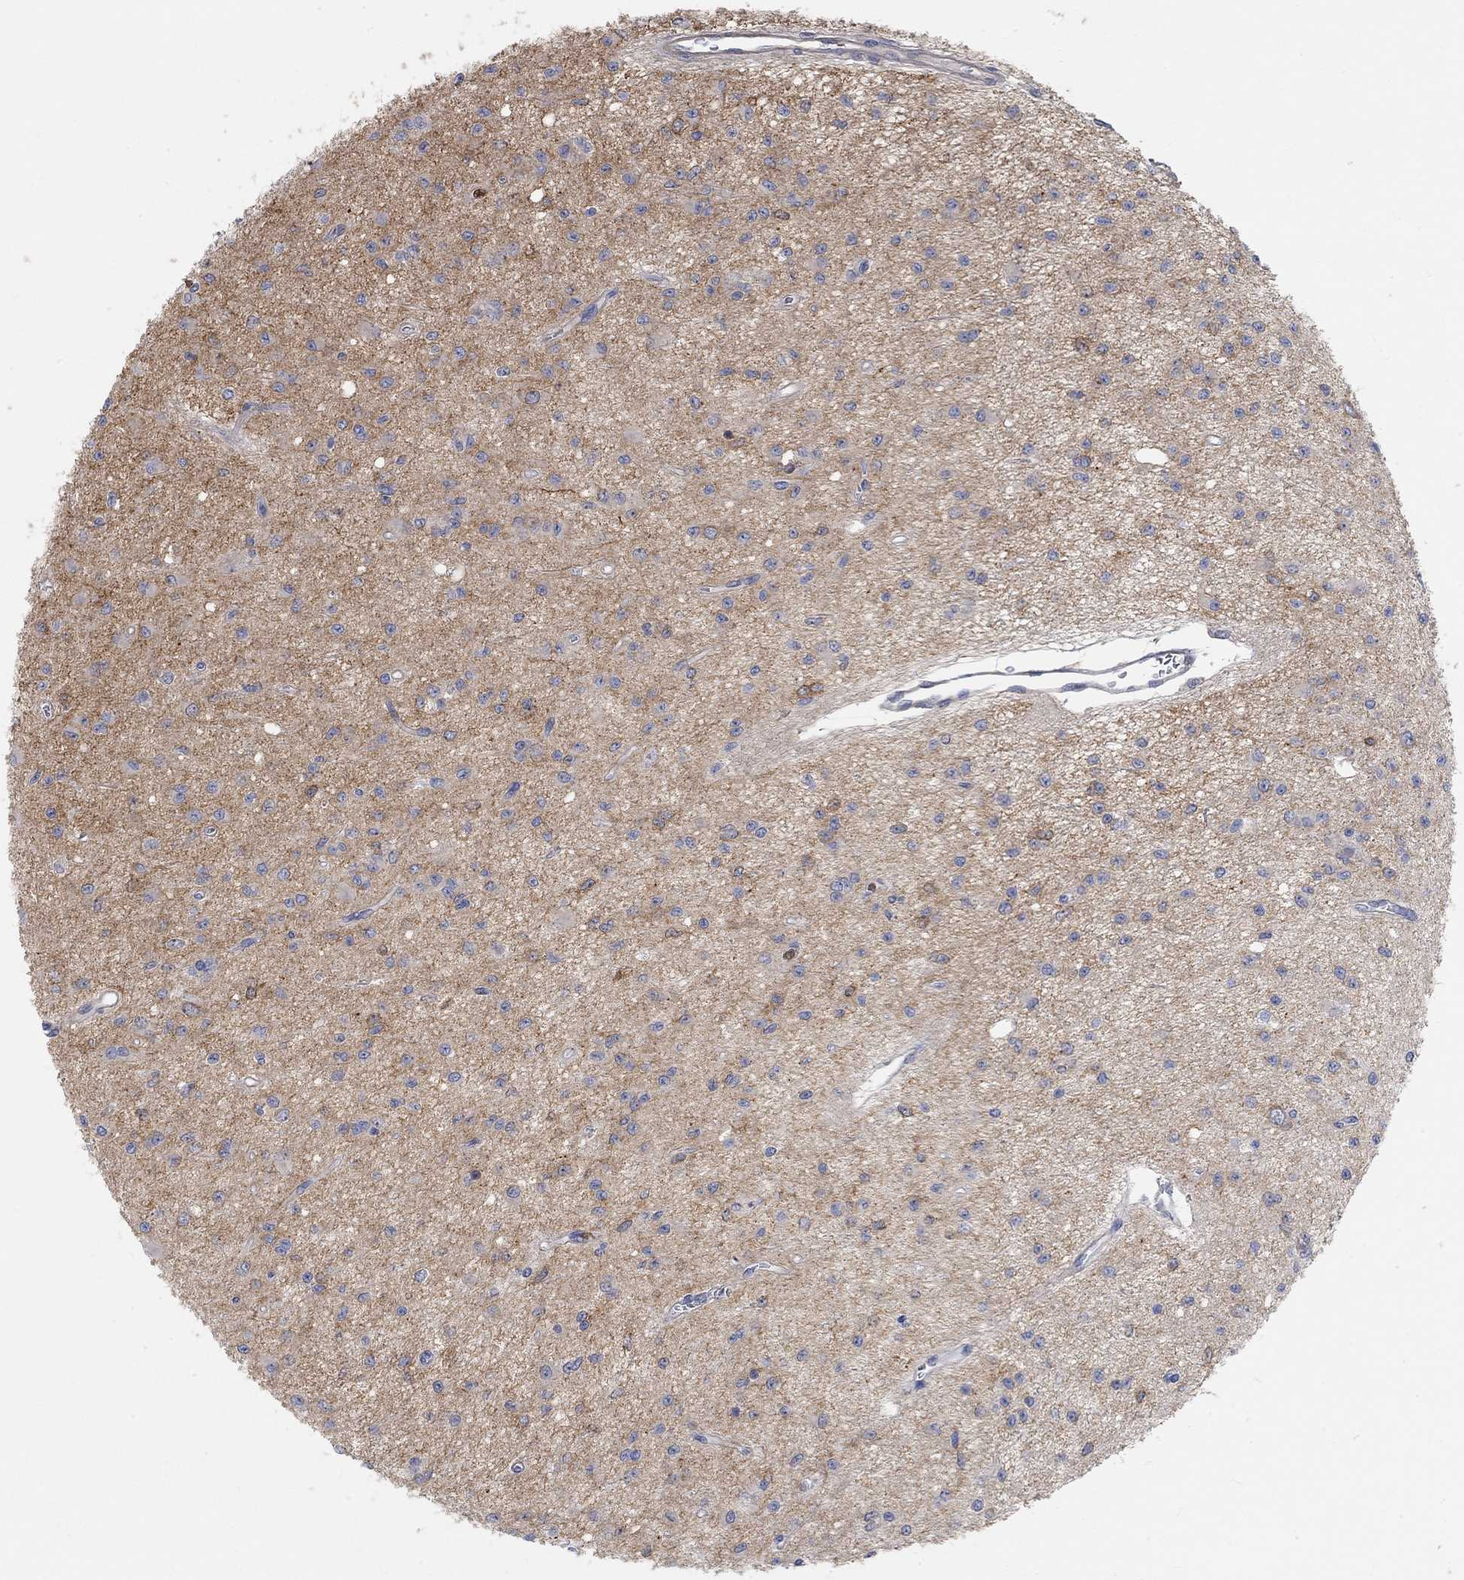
{"staining": {"intensity": "strong", "quantity": "<25%", "location": "cytoplasmic/membranous"}, "tissue": "glioma", "cell_type": "Tumor cells", "image_type": "cancer", "snomed": [{"axis": "morphology", "description": "Glioma, malignant, Low grade"}, {"axis": "topography", "description": "Brain"}], "caption": "Approximately <25% of tumor cells in glioma display strong cytoplasmic/membranous protein staining as visualized by brown immunohistochemical staining.", "gene": "SYT16", "patient": {"sex": "female", "age": 45}}